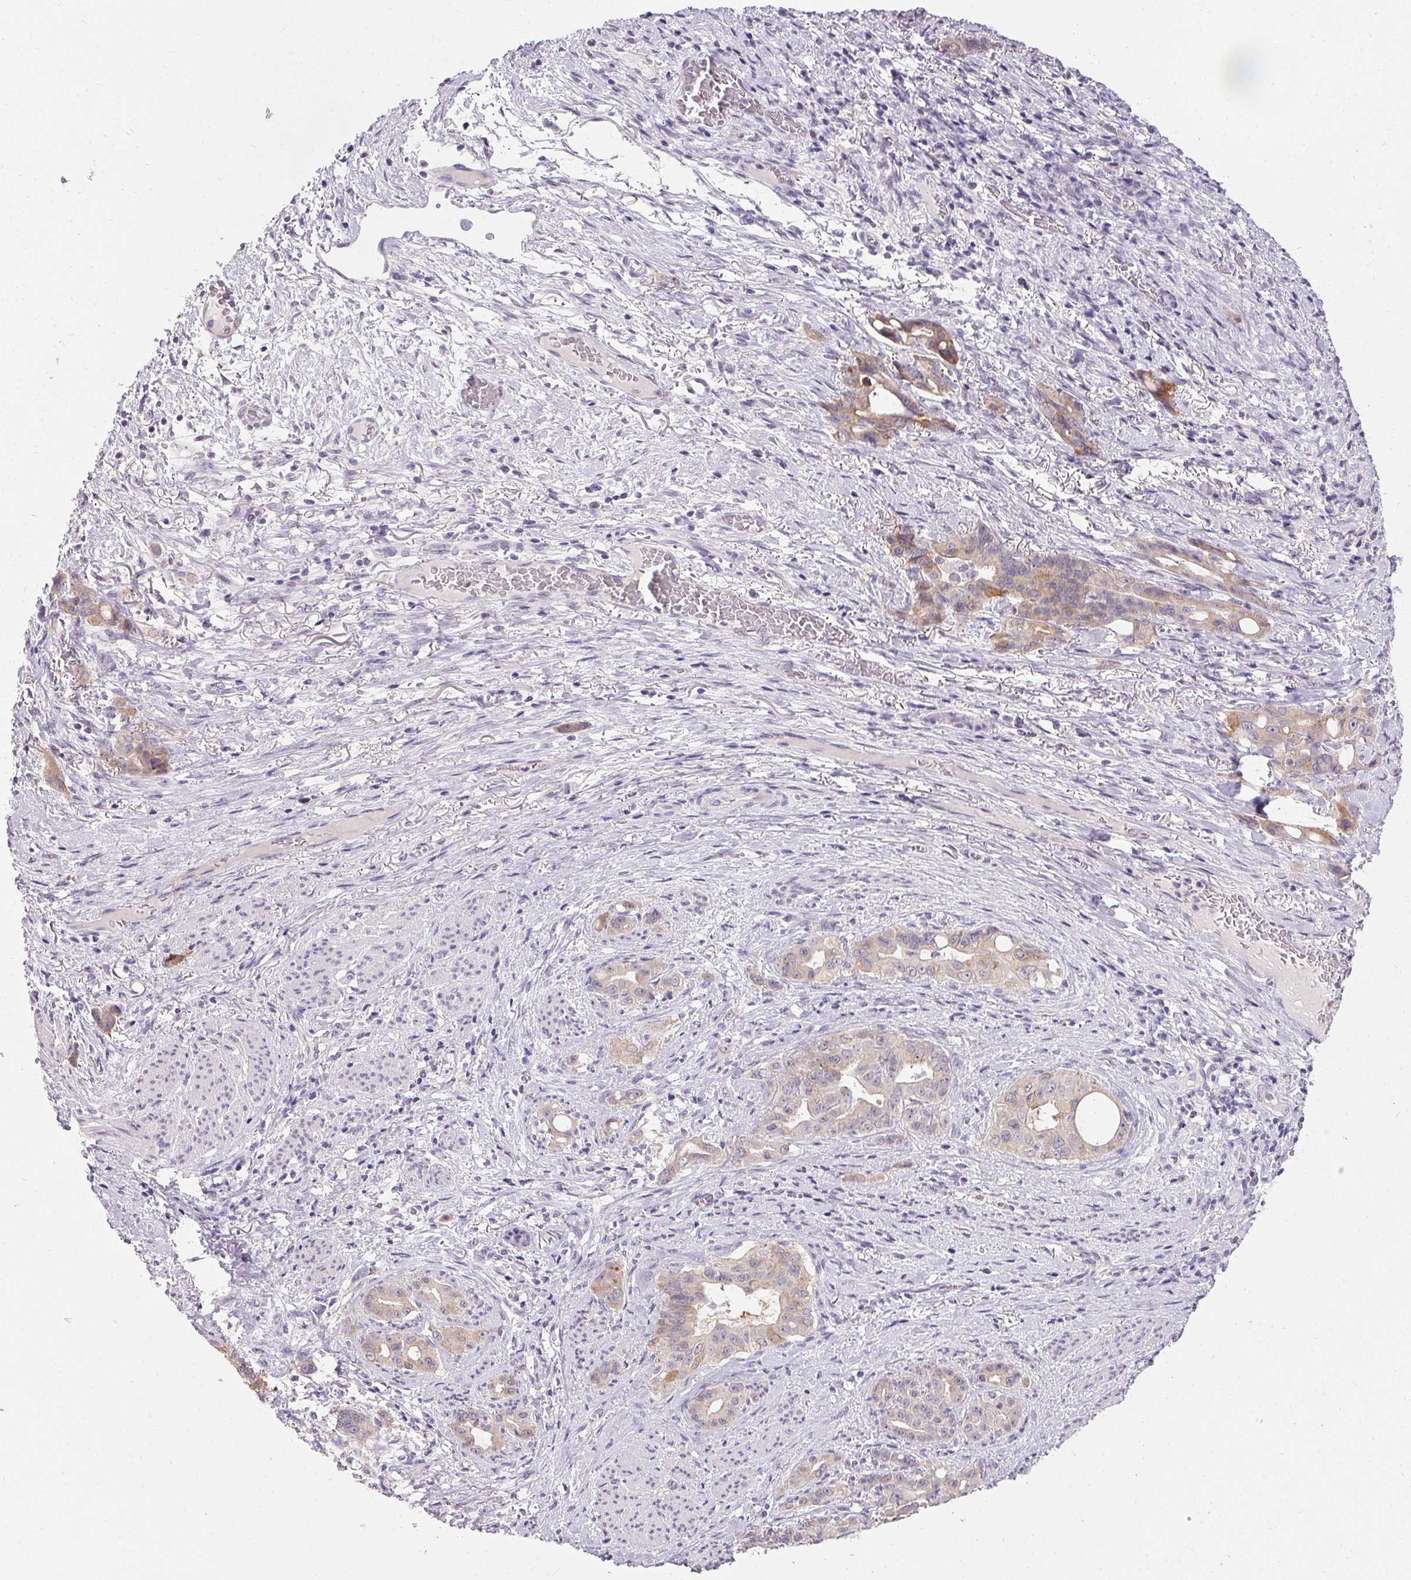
{"staining": {"intensity": "weak", "quantity": "25%-75%", "location": "cytoplasmic/membranous"}, "tissue": "stomach cancer", "cell_type": "Tumor cells", "image_type": "cancer", "snomed": [{"axis": "morphology", "description": "Normal tissue, NOS"}, {"axis": "morphology", "description": "Adenocarcinoma, NOS"}, {"axis": "topography", "description": "Esophagus"}, {"axis": "topography", "description": "Stomach, upper"}], "caption": "Human stomach cancer (adenocarcinoma) stained with a brown dye displays weak cytoplasmic/membranous positive staining in about 25%-75% of tumor cells.", "gene": "HSD17B3", "patient": {"sex": "male", "age": 62}}